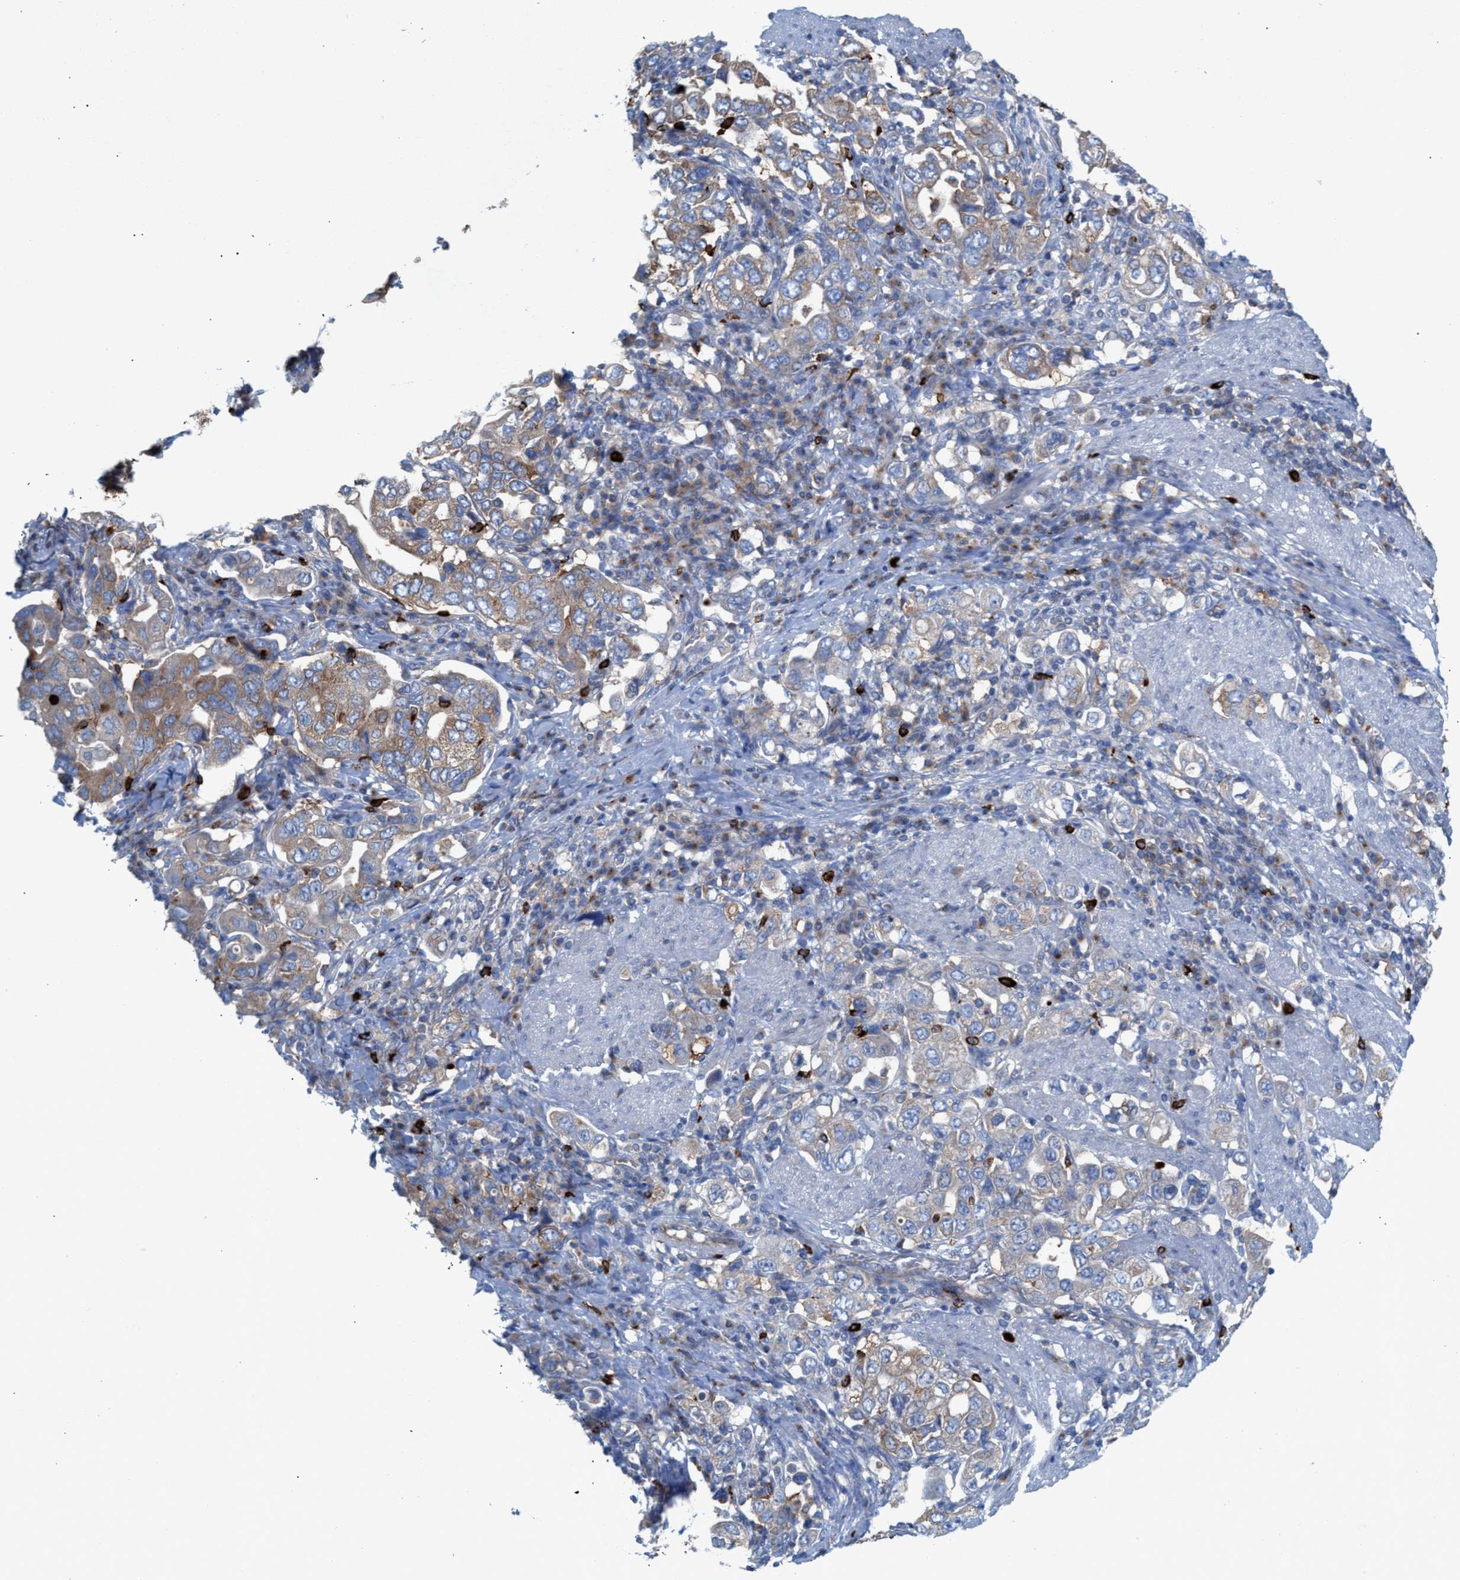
{"staining": {"intensity": "weak", "quantity": "25%-75%", "location": "cytoplasmic/membranous"}, "tissue": "stomach cancer", "cell_type": "Tumor cells", "image_type": "cancer", "snomed": [{"axis": "morphology", "description": "Adenocarcinoma, NOS"}, {"axis": "topography", "description": "Stomach, upper"}], "caption": "Immunohistochemical staining of adenocarcinoma (stomach) exhibits weak cytoplasmic/membranous protein positivity in about 25%-75% of tumor cells. (Brightfield microscopy of DAB IHC at high magnification).", "gene": "NYAP1", "patient": {"sex": "male", "age": 62}}